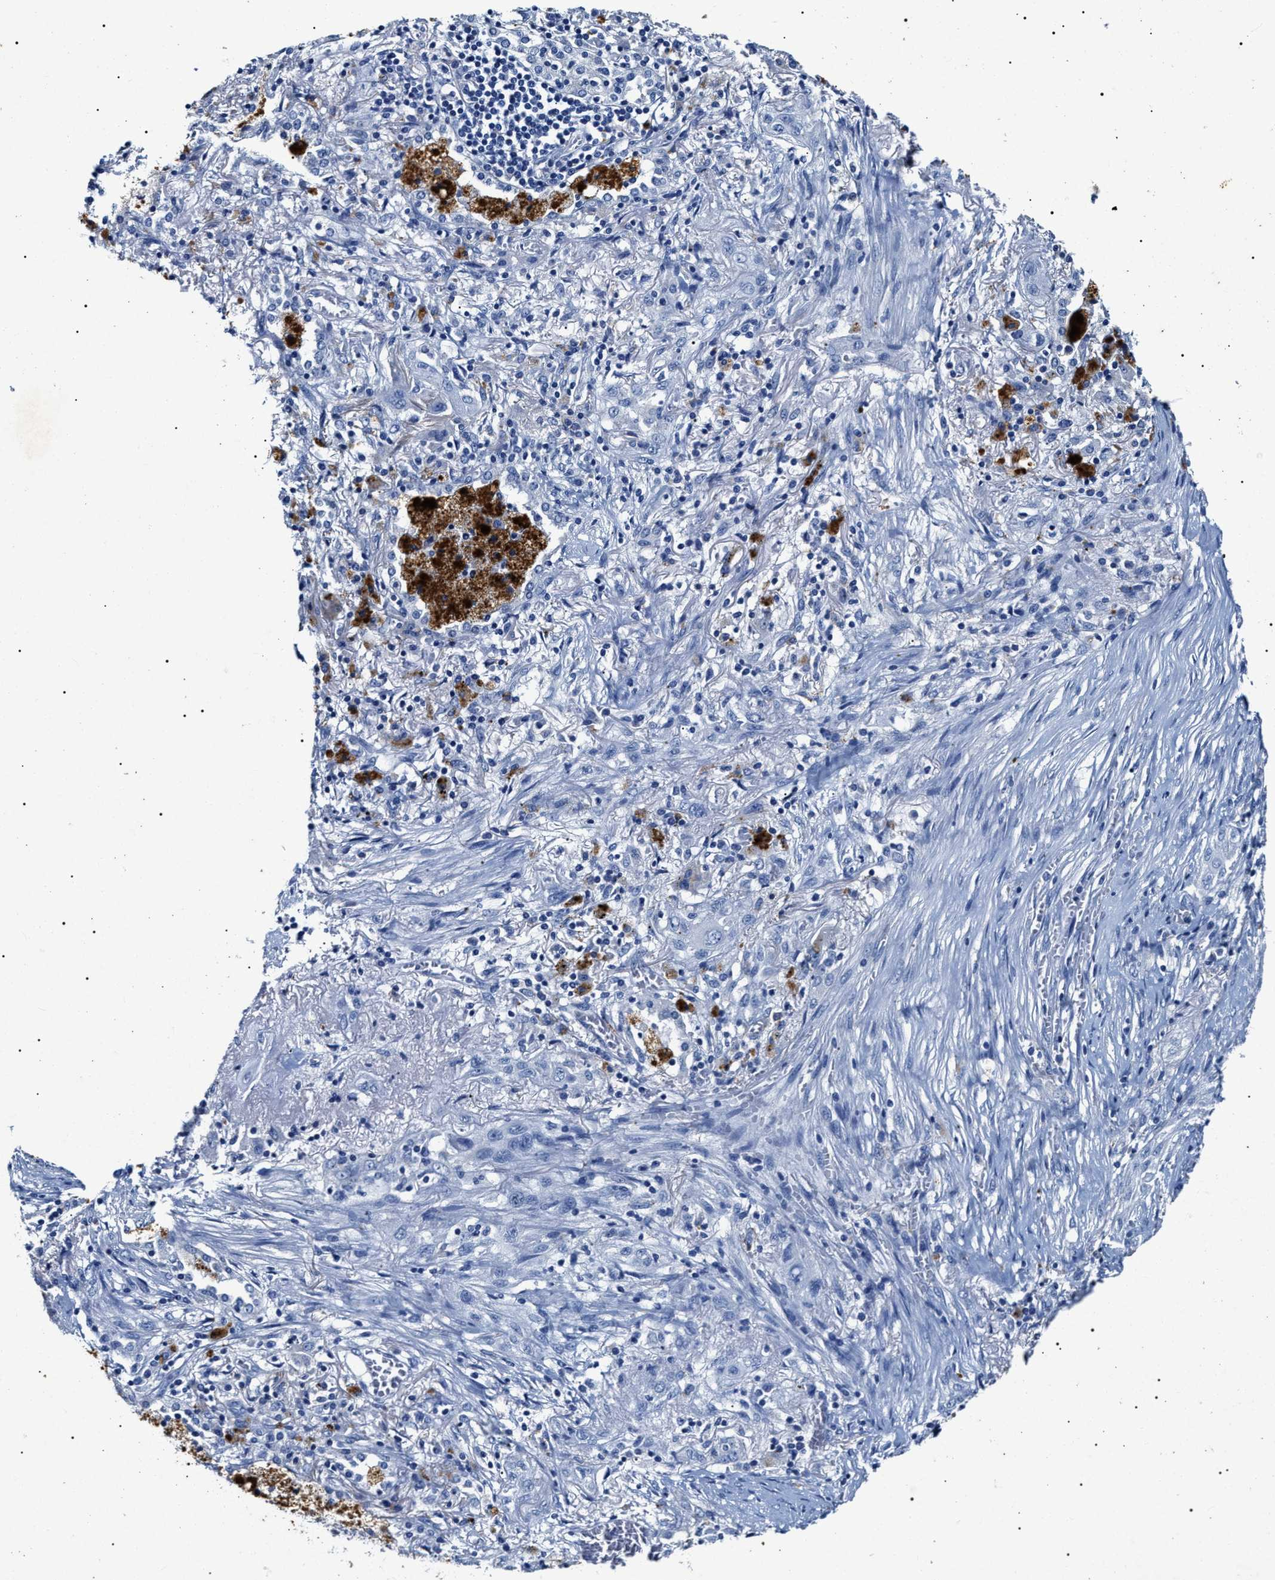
{"staining": {"intensity": "negative", "quantity": "none", "location": "none"}, "tissue": "lung cancer", "cell_type": "Tumor cells", "image_type": "cancer", "snomed": [{"axis": "morphology", "description": "Squamous cell carcinoma, NOS"}, {"axis": "topography", "description": "Lung"}], "caption": "Lung cancer (squamous cell carcinoma) was stained to show a protein in brown. There is no significant positivity in tumor cells.", "gene": "LRRC8E", "patient": {"sex": "female", "age": 47}}